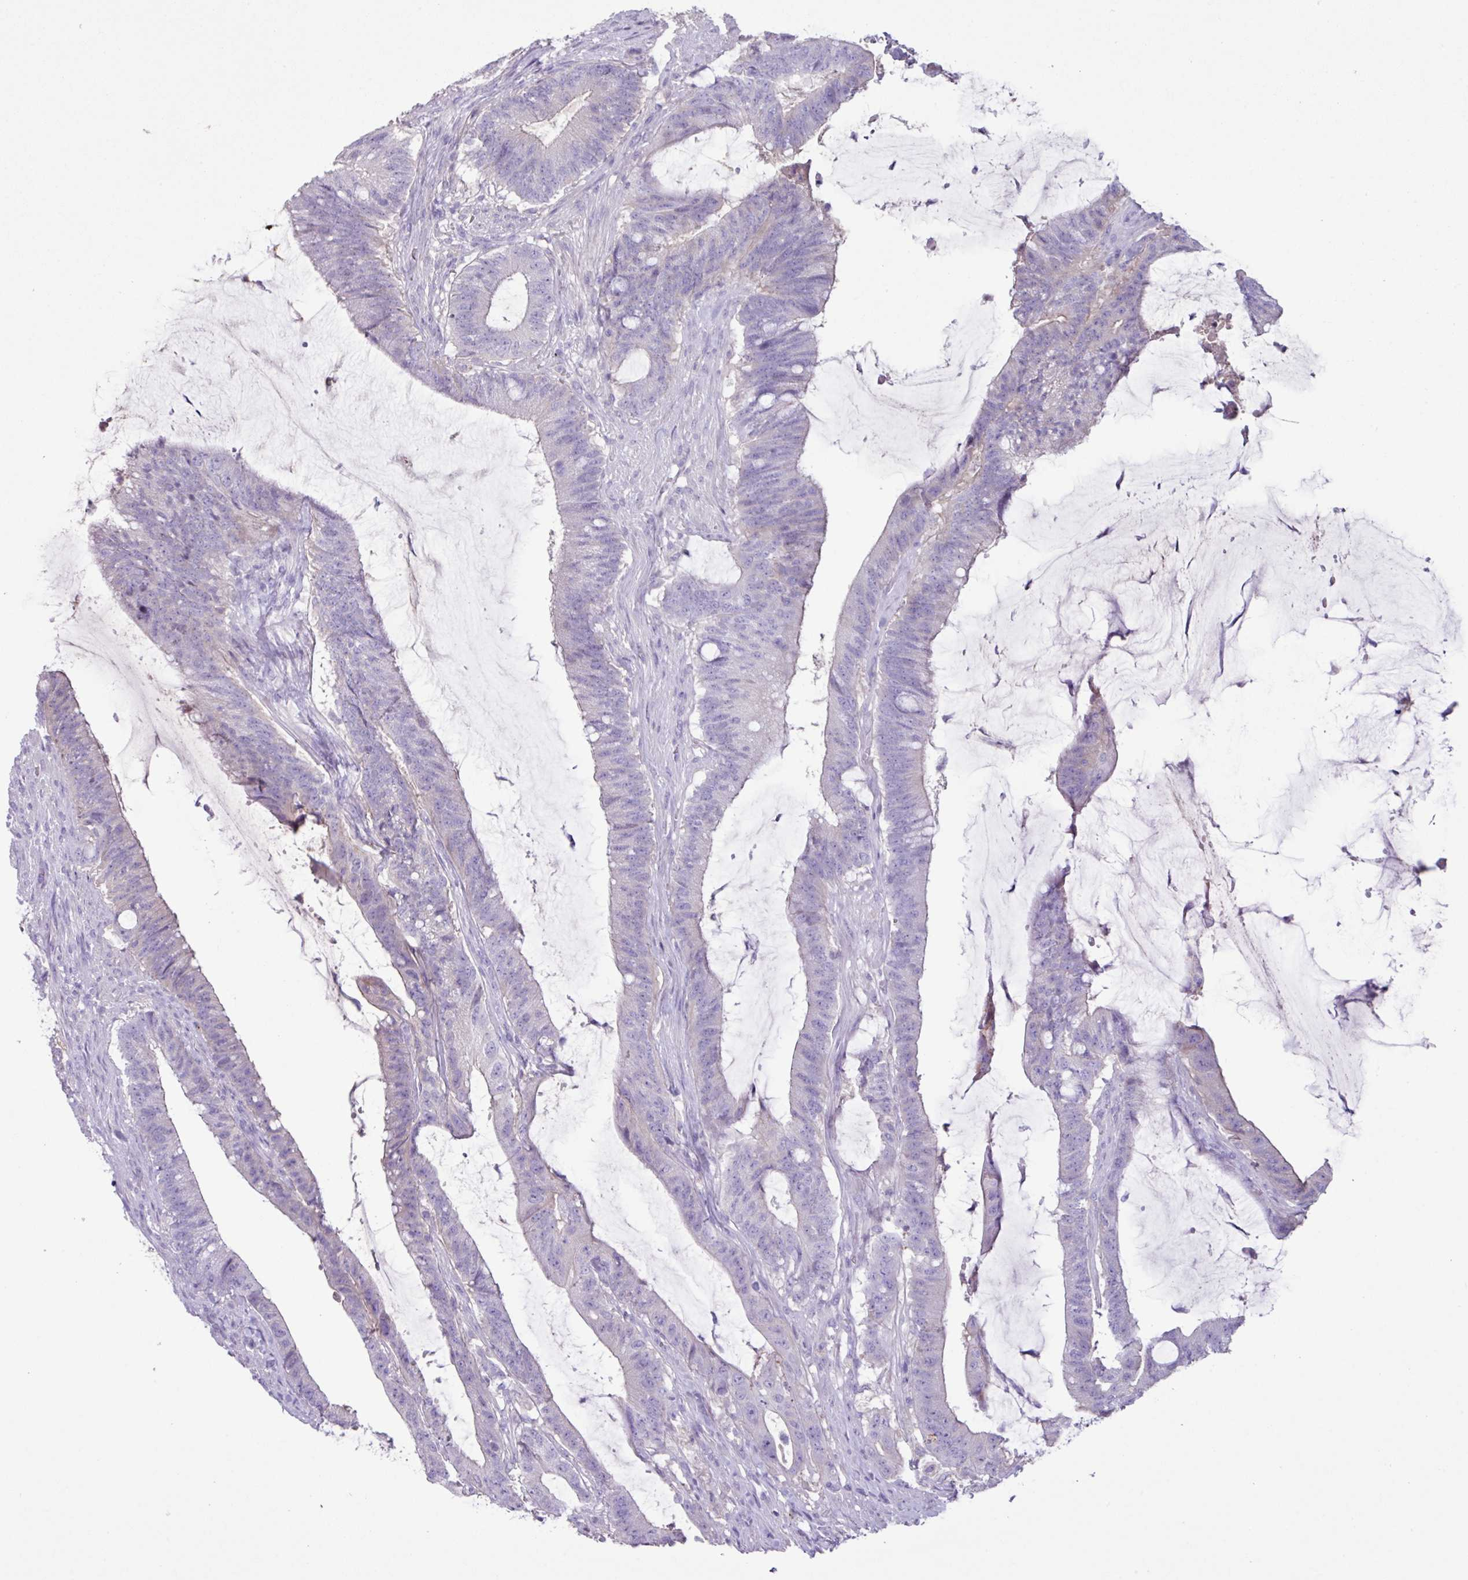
{"staining": {"intensity": "negative", "quantity": "none", "location": "none"}, "tissue": "colorectal cancer", "cell_type": "Tumor cells", "image_type": "cancer", "snomed": [{"axis": "morphology", "description": "Adenocarcinoma, NOS"}, {"axis": "topography", "description": "Colon"}], "caption": "Immunohistochemical staining of human colorectal cancer (adenocarcinoma) exhibits no significant staining in tumor cells.", "gene": "CYSTM1", "patient": {"sex": "female", "age": 43}}